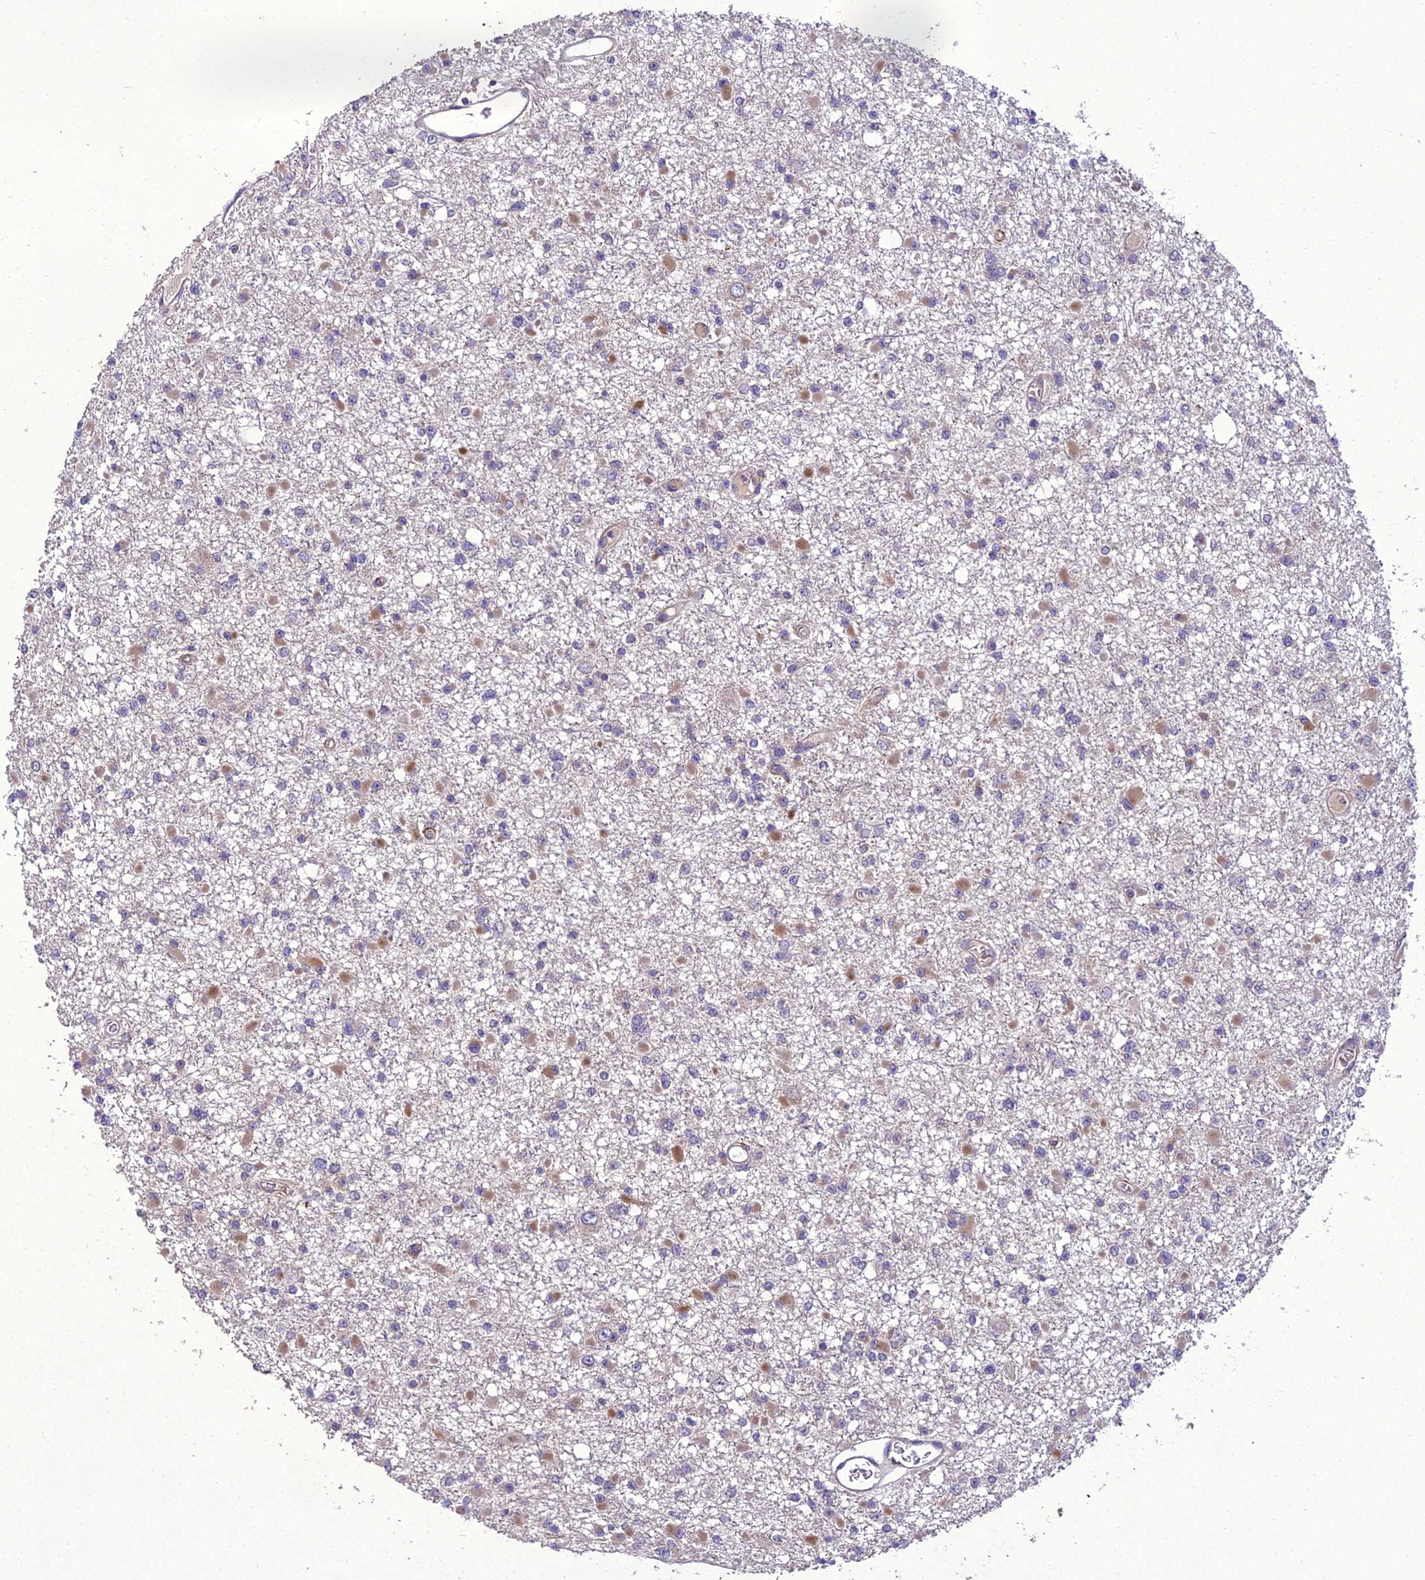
{"staining": {"intensity": "moderate", "quantity": "<25%", "location": "cytoplasmic/membranous"}, "tissue": "glioma", "cell_type": "Tumor cells", "image_type": "cancer", "snomed": [{"axis": "morphology", "description": "Glioma, malignant, Low grade"}, {"axis": "topography", "description": "Brain"}], "caption": "Human malignant low-grade glioma stained for a protein (brown) demonstrates moderate cytoplasmic/membranous positive positivity in approximately <25% of tumor cells.", "gene": "ADIPOR2", "patient": {"sex": "female", "age": 22}}